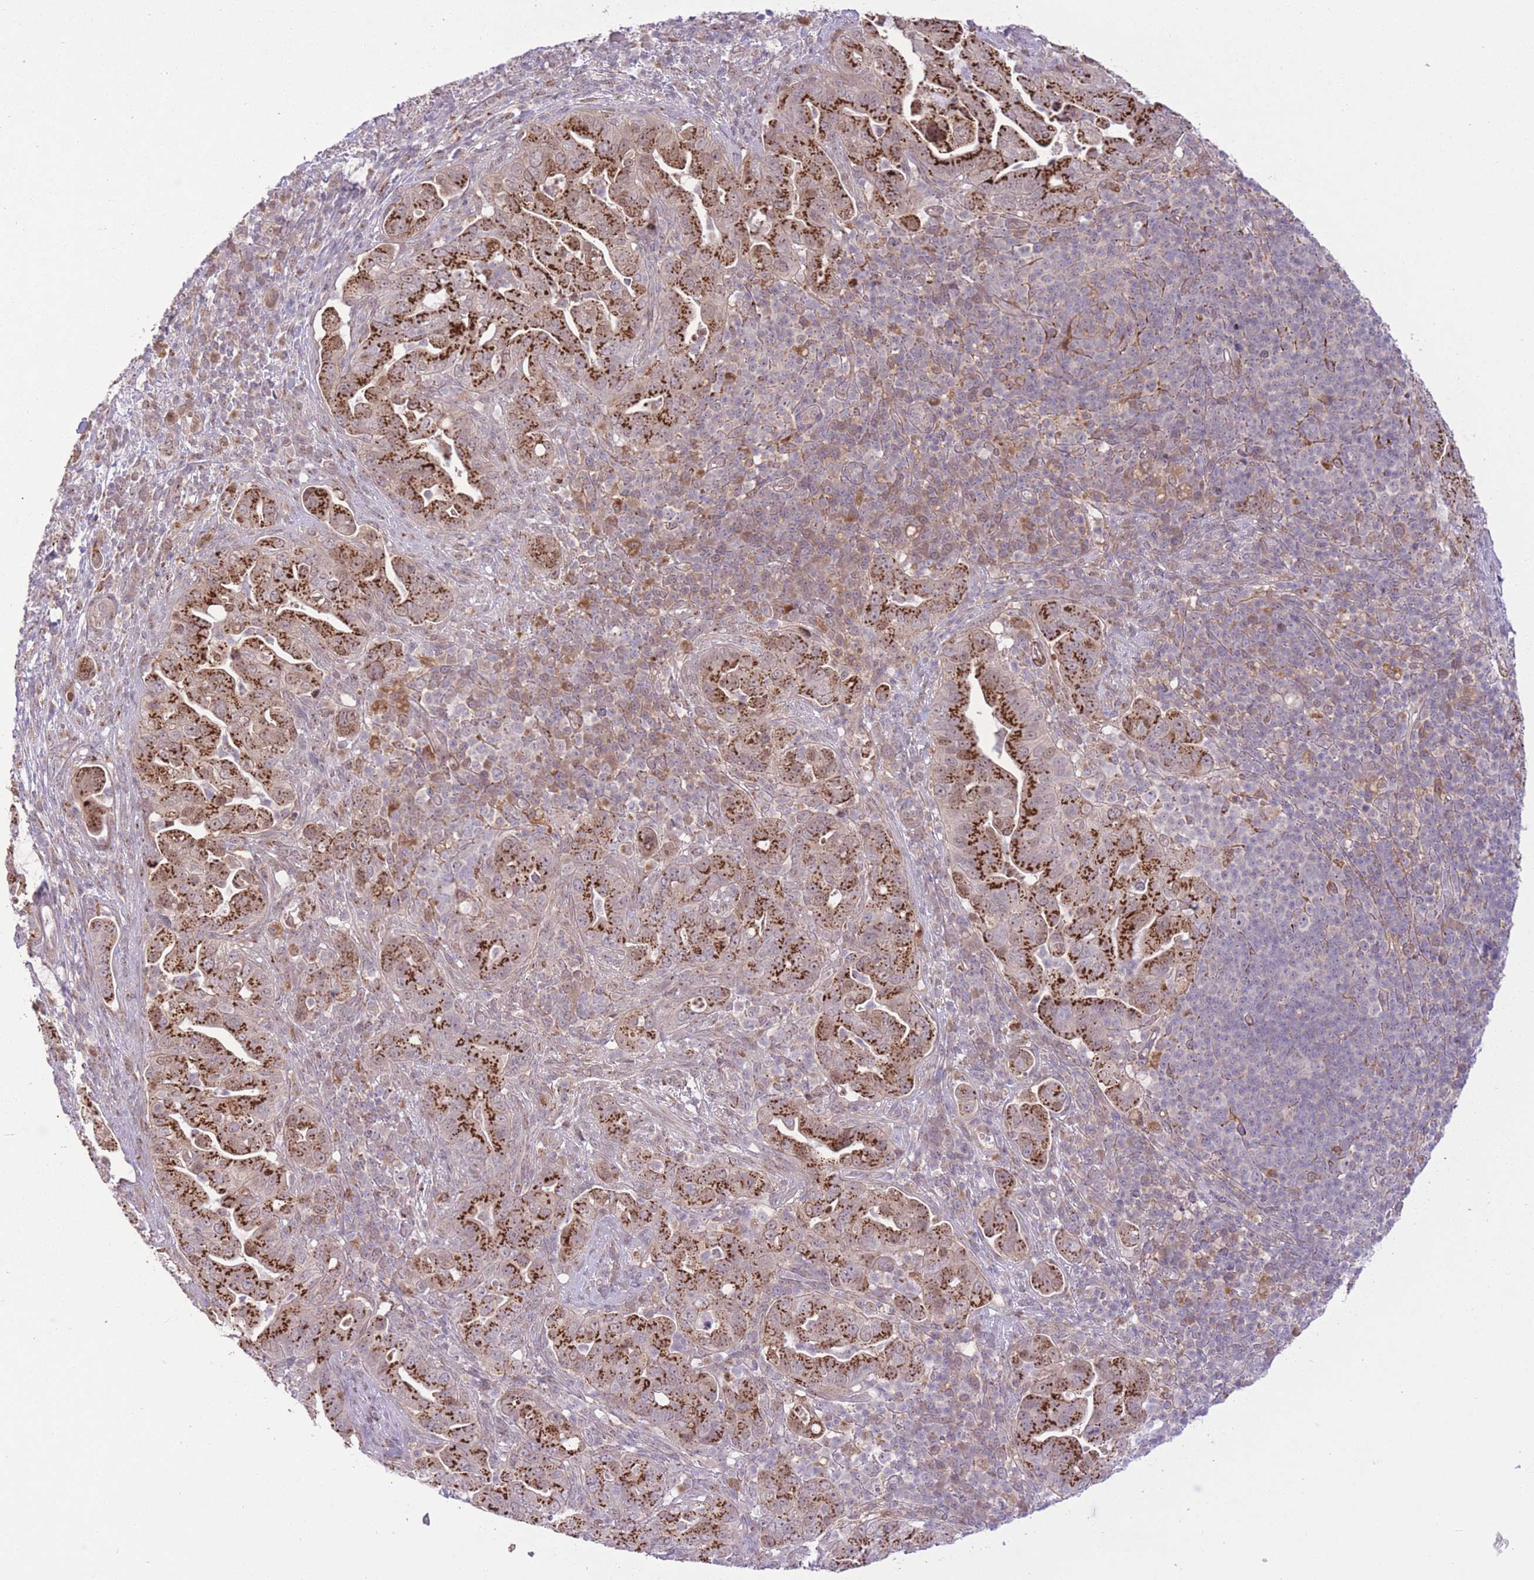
{"staining": {"intensity": "strong", "quantity": ">75%", "location": "cytoplasmic/membranous"}, "tissue": "pancreatic cancer", "cell_type": "Tumor cells", "image_type": "cancer", "snomed": [{"axis": "morphology", "description": "Adenocarcinoma, NOS"}, {"axis": "topography", "description": "Pancreas"}], "caption": "Immunohistochemistry photomicrograph of neoplastic tissue: human pancreatic adenocarcinoma stained using immunohistochemistry (IHC) exhibits high levels of strong protein expression localized specifically in the cytoplasmic/membranous of tumor cells, appearing as a cytoplasmic/membranous brown color.", "gene": "ZBED5", "patient": {"sex": "female", "age": 63}}